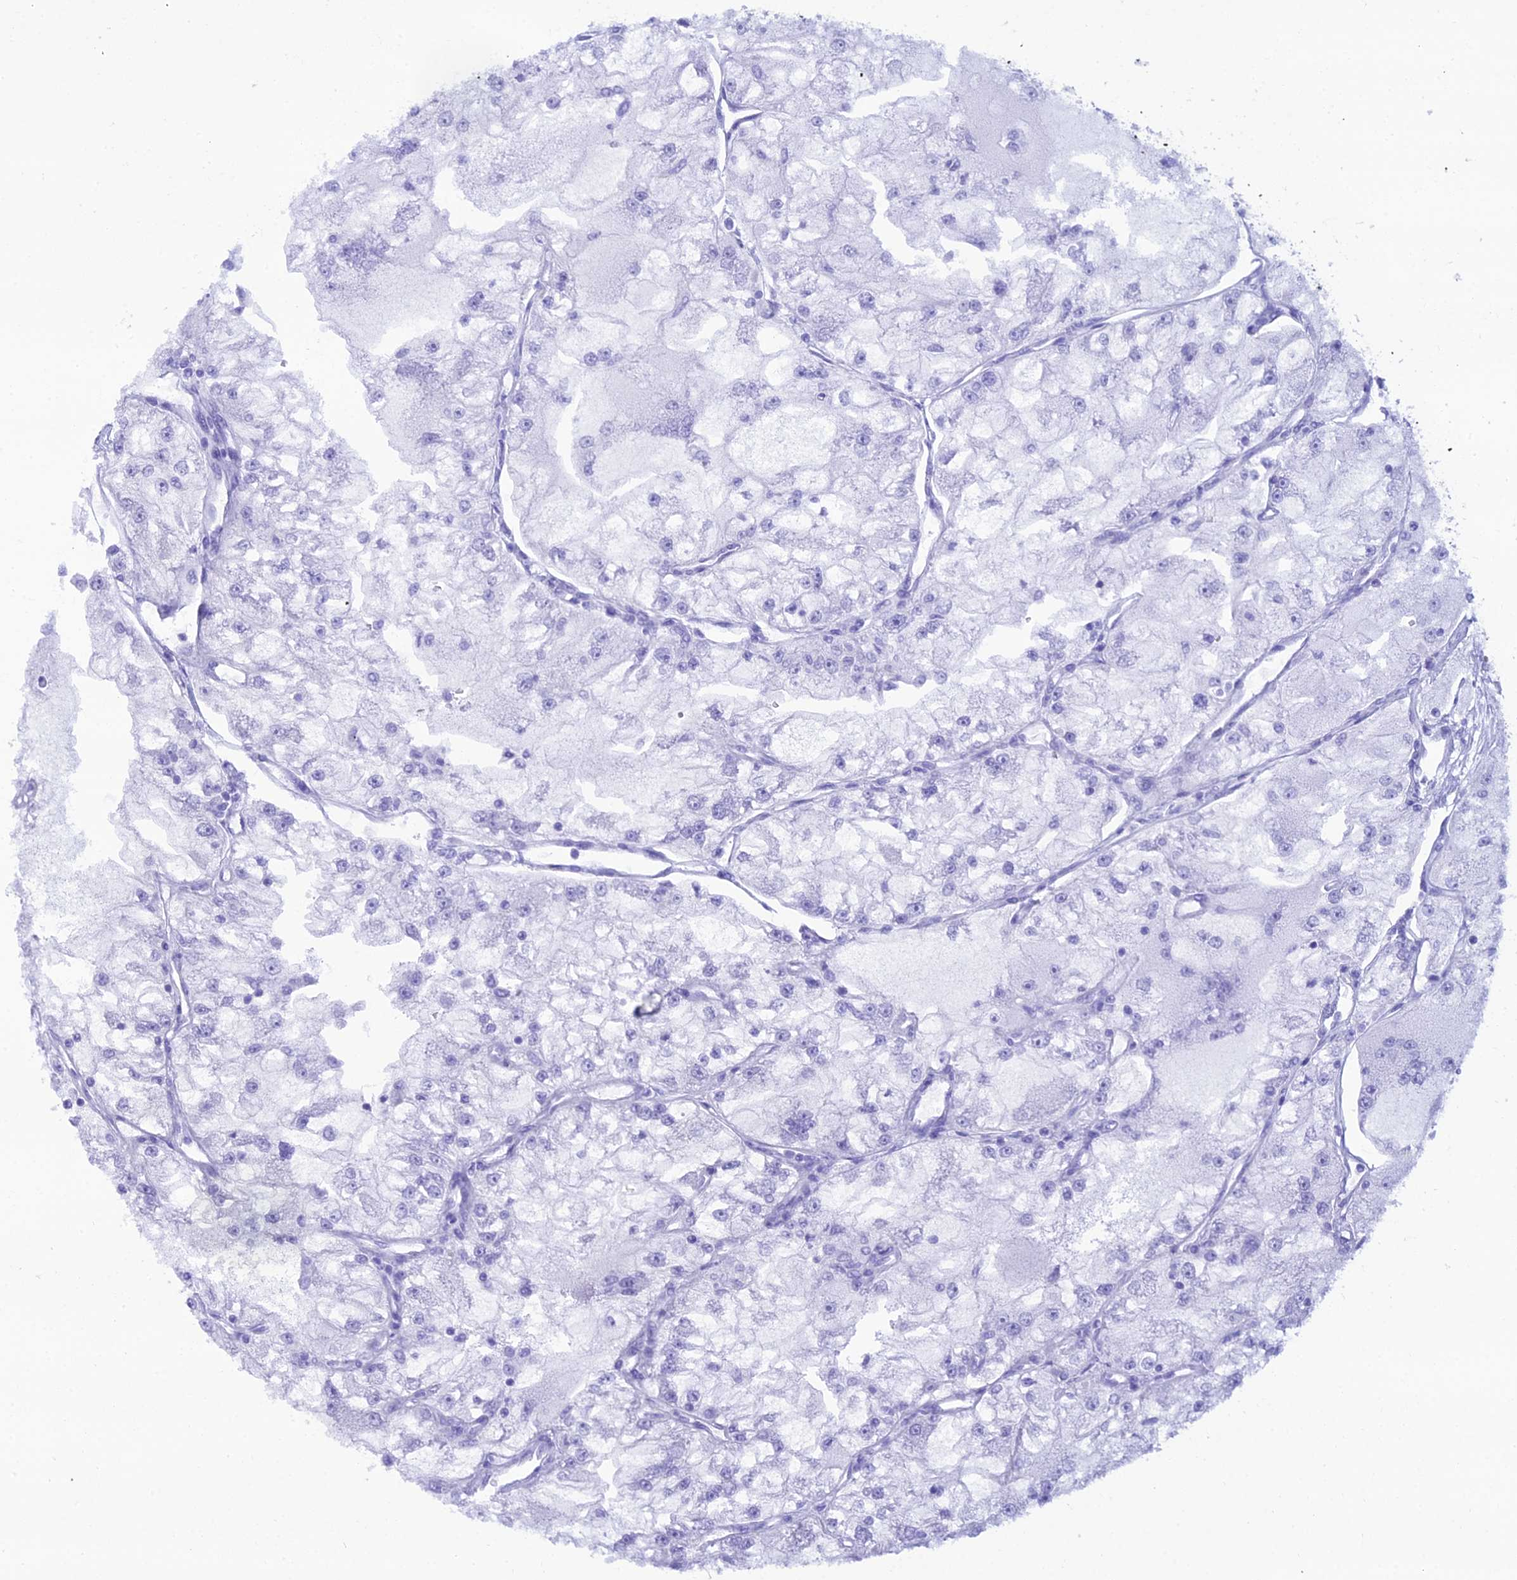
{"staining": {"intensity": "negative", "quantity": "none", "location": "none"}, "tissue": "renal cancer", "cell_type": "Tumor cells", "image_type": "cancer", "snomed": [{"axis": "morphology", "description": "Adenocarcinoma, NOS"}, {"axis": "topography", "description": "Kidney"}], "caption": "This is an immunohistochemistry (IHC) micrograph of human renal adenocarcinoma. There is no staining in tumor cells.", "gene": "CLCN7", "patient": {"sex": "female", "age": 72}}